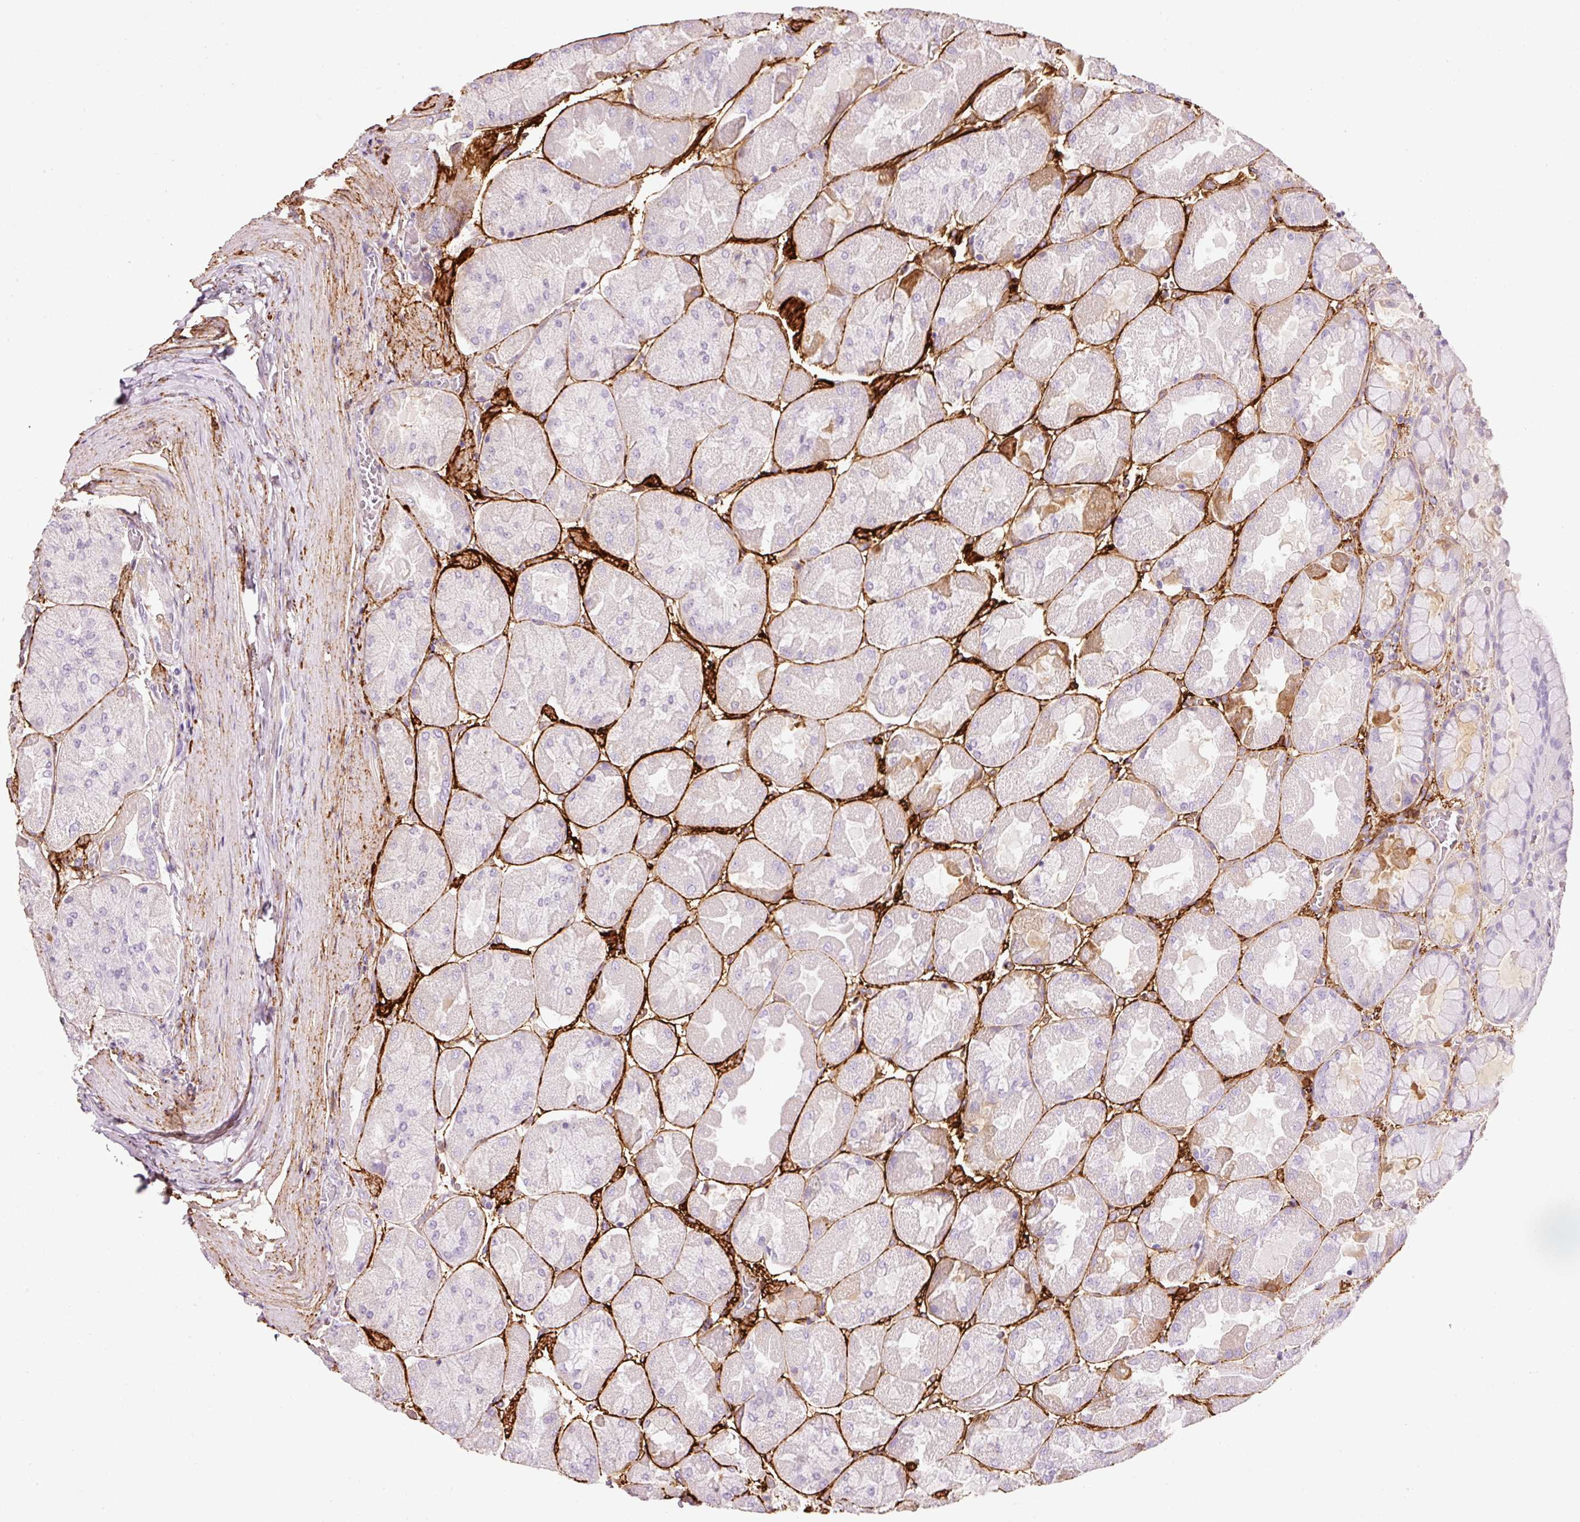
{"staining": {"intensity": "negative", "quantity": "none", "location": "none"}, "tissue": "stomach", "cell_type": "Glandular cells", "image_type": "normal", "snomed": [{"axis": "morphology", "description": "Normal tissue, NOS"}, {"axis": "topography", "description": "Stomach"}], "caption": "The photomicrograph displays no staining of glandular cells in benign stomach.", "gene": "MFAP4", "patient": {"sex": "female", "age": 61}}